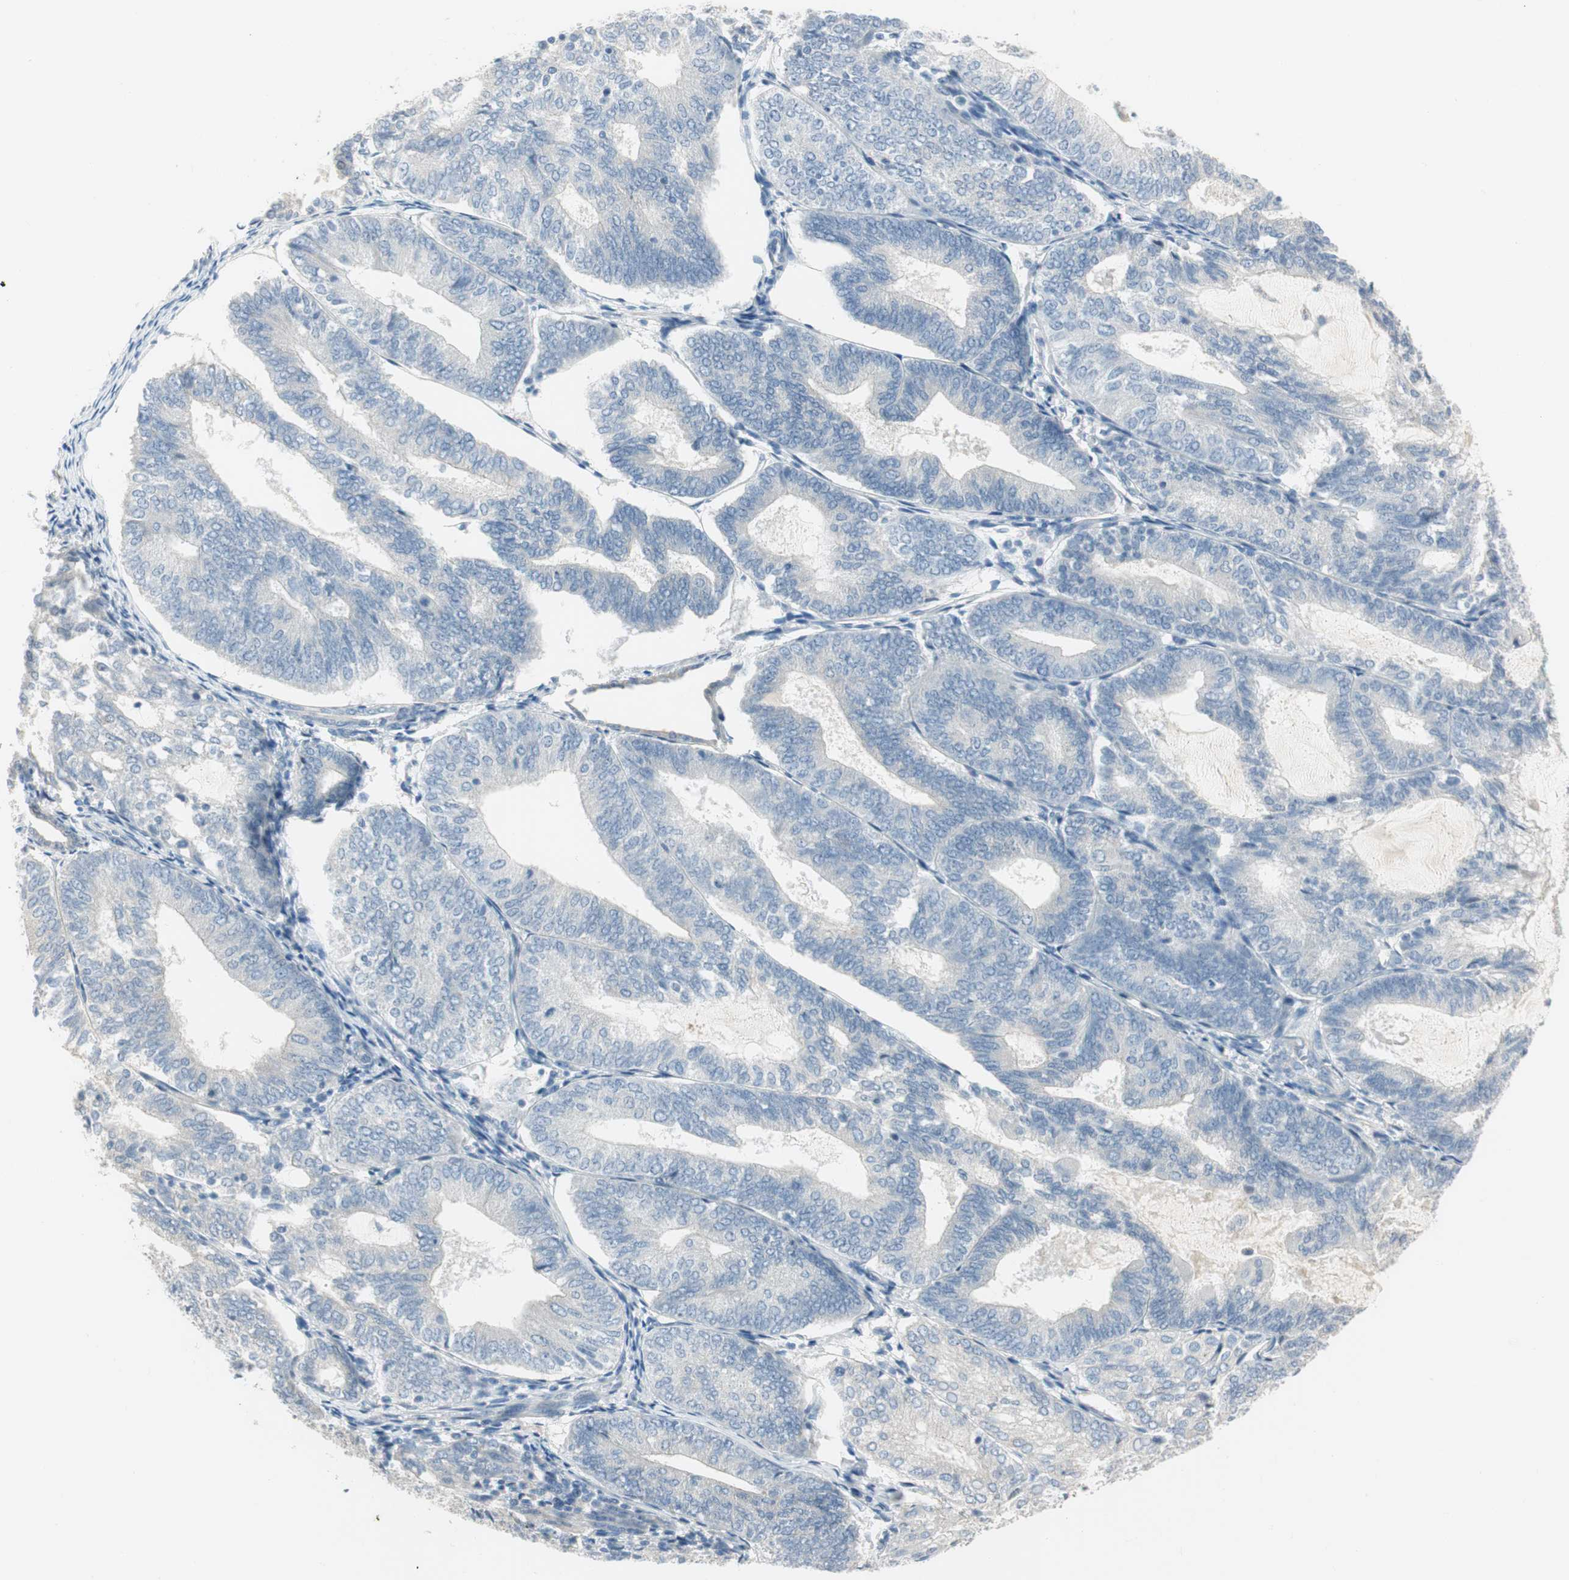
{"staining": {"intensity": "negative", "quantity": "none", "location": "none"}, "tissue": "endometrial cancer", "cell_type": "Tumor cells", "image_type": "cancer", "snomed": [{"axis": "morphology", "description": "Adenocarcinoma, NOS"}, {"axis": "topography", "description": "Endometrium"}], "caption": "Protein analysis of endometrial cancer (adenocarcinoma) demonstrates no significant expression in tumor cells.", "gene": "SPINK4", "patient": {"sex": "female", "age": 81}}